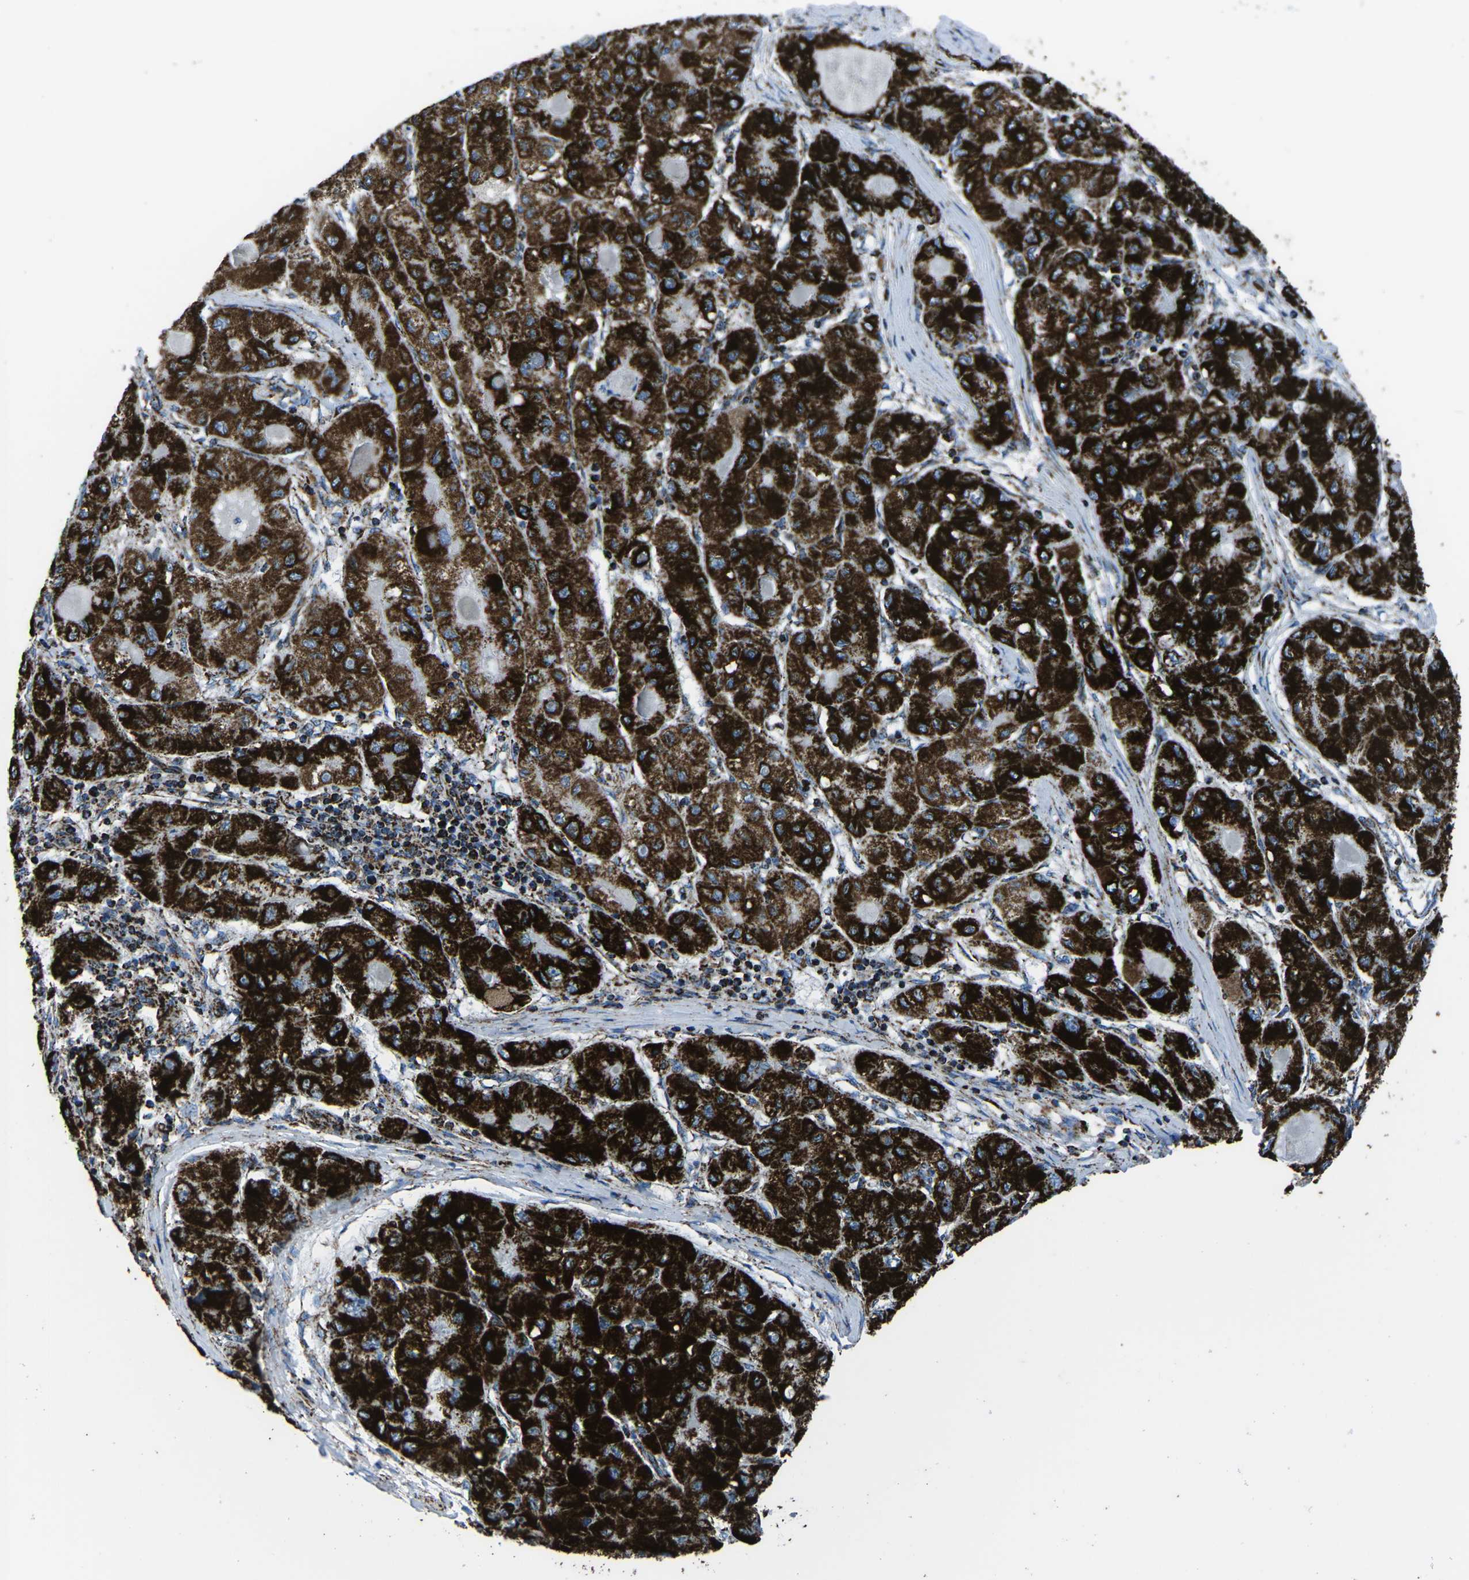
{"staining": {"intensity": "strong", "quantity": ">75%", "location": "cytoplasmic/membranous"}, "tissue": "liver cancer", "cell_type": "Tumor cells", "image_type": "cancer", "snomed": [{"axis": "morphology", "description": "Carcinoma, Hepatocellular, NOS"}, {"axis": "topography", "description": "Liver"}], "caption": "Immunohistochemistry of human liver cancer shows high levels of strong cytoplasmic/membranous staining in about >75% of tumor cells.", "gene": "MT-CO2", "patient": {"sex": "male", "age": 80}}